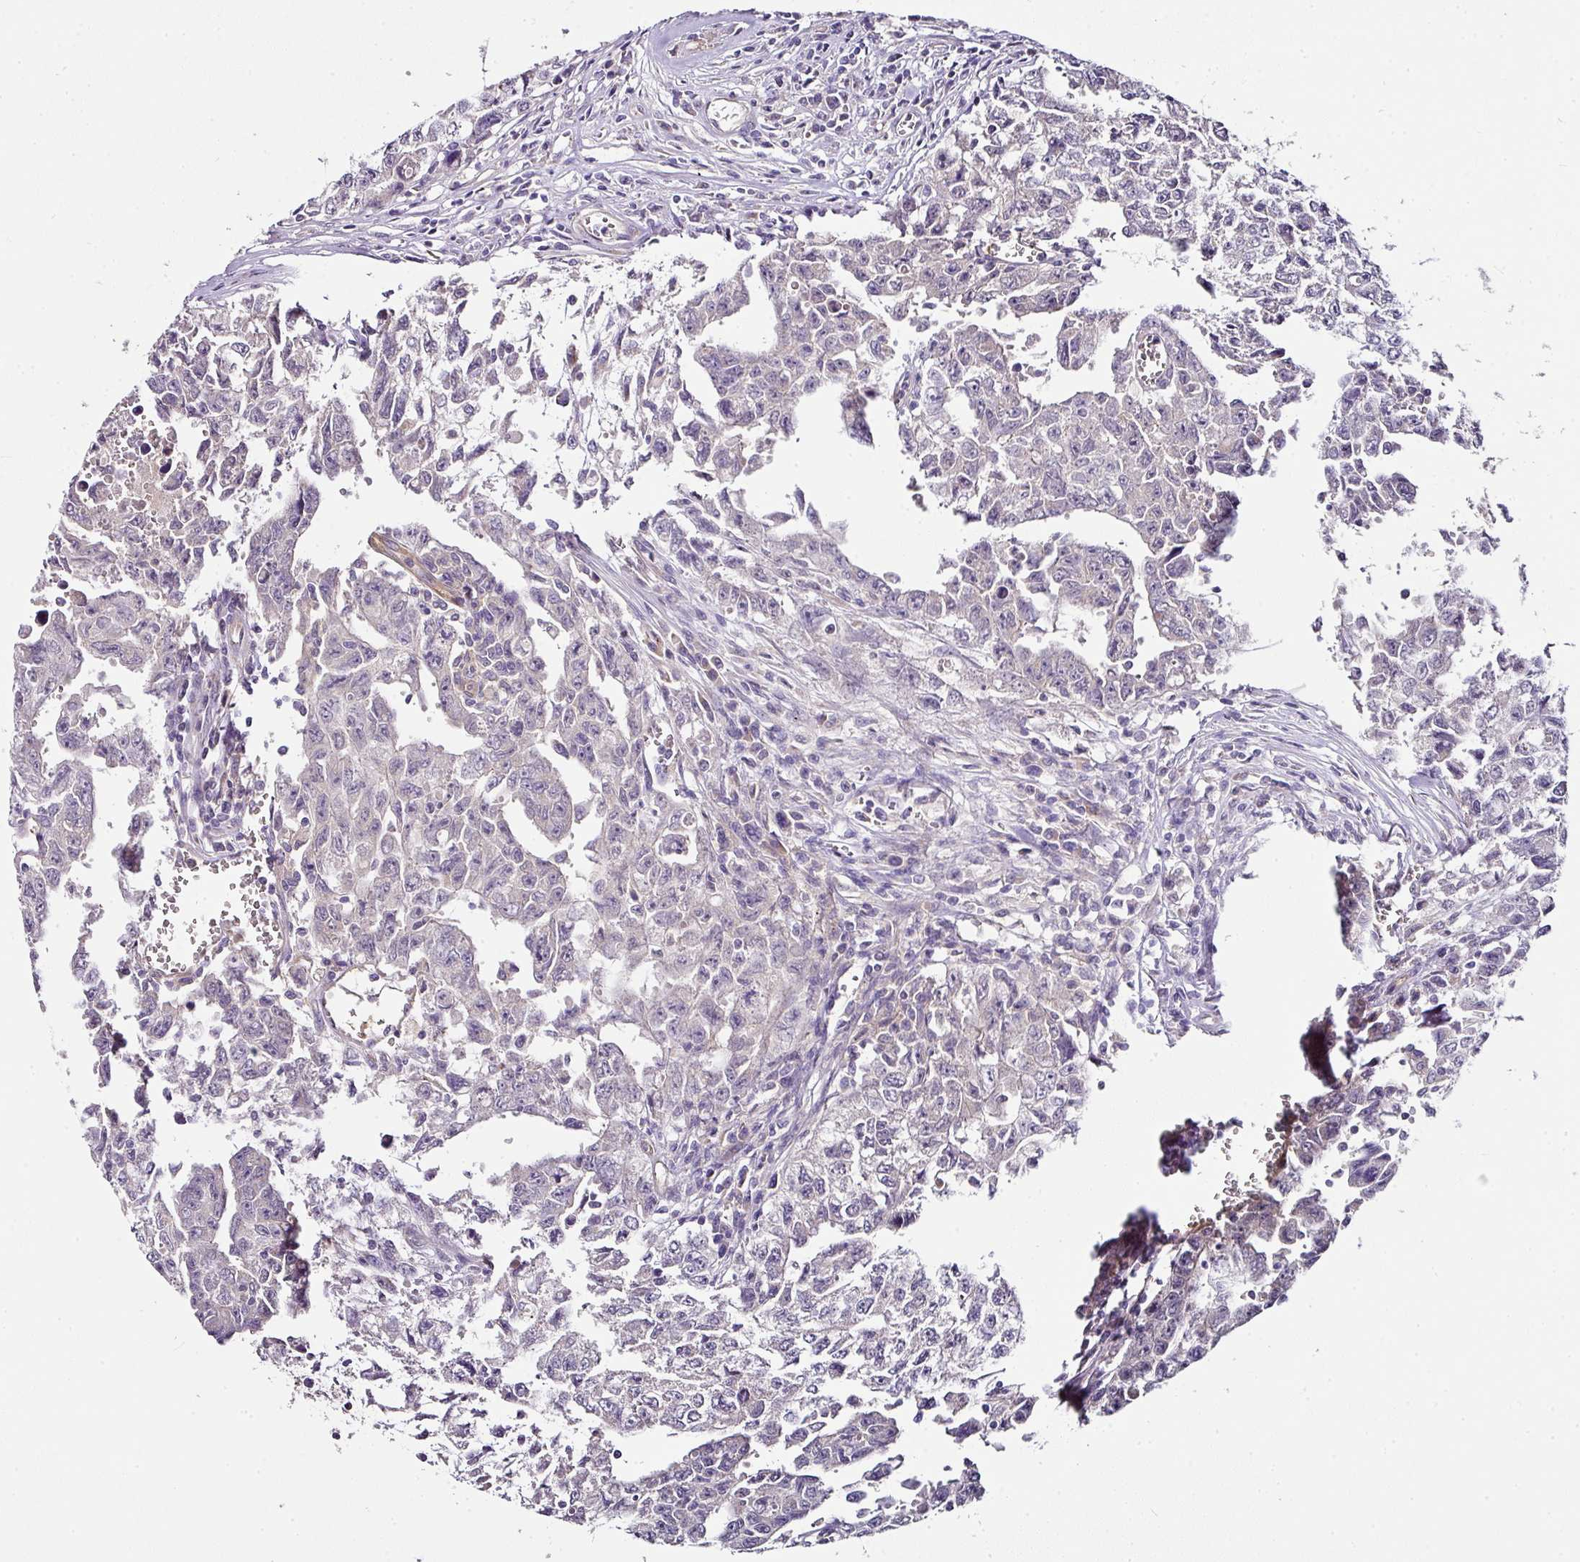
{"staining": {"intensity": "negative", "quantity": "none", "location": "none"}, "tissue": "testis cancer", "cell_type": "Tumor cells", "image_type": "cancer", "snomed": [{"axis": "morphology", "description": "Carcinoma, Embryonal, NOS"}, {"axis": "topography", "description": "Testis"}], "caption": "The micrograph reveals no significant positivity in tumor cells of testis cancer (embryonal carcinoma).", "gene": "SKIC2", "patient": {"sex": "male", "age": 24}}